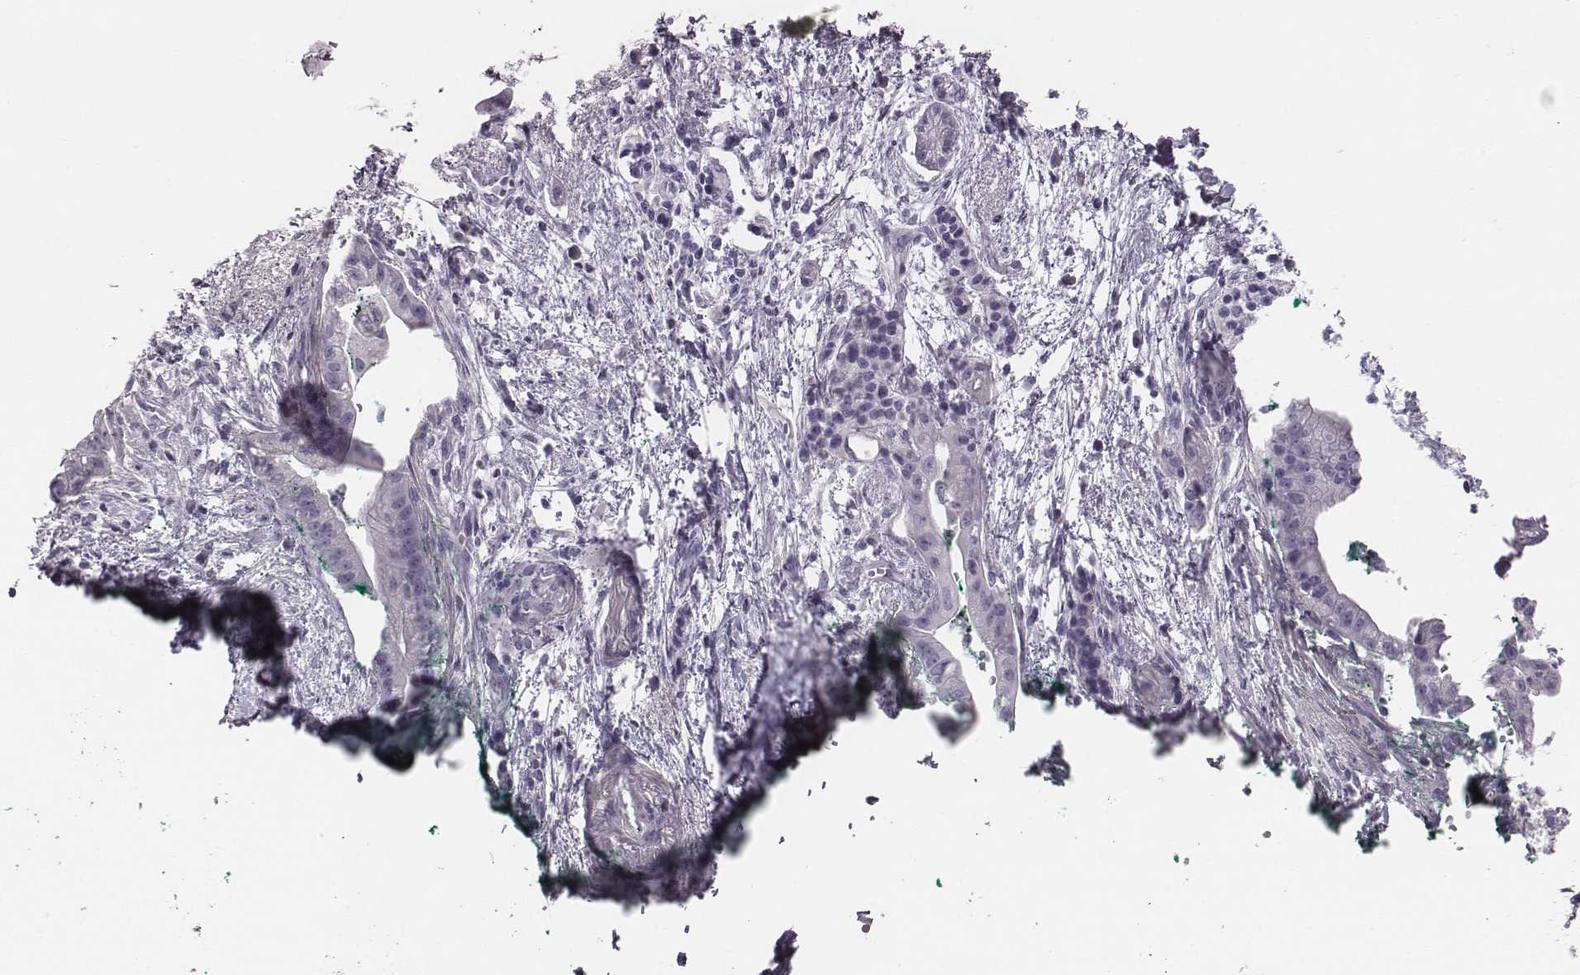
{"staining": {"intensity": "negative", "quantity": "none", "location": "none"}, "tissue": "pancreatic cancer", "cell_type": "Tumor cells", "image_type": "cancer", "snomed": [{"axis": "morphology", "description": "Normal tissue, NOS"}, {"axis": "morphology", "description": "Adenocarcinoma, NOS"}, {"axis": "topography", "description": "Lymph node"}, {"axis": "topography", "description": "Pancreas"}], "caption": "An immunohistochemistry image of pancreatic cancer is shown. There is no staining in tumor cells of pancreatic cancer.", "gene": "CRISP1", "patient": {"sex": "female", "age": 58}}